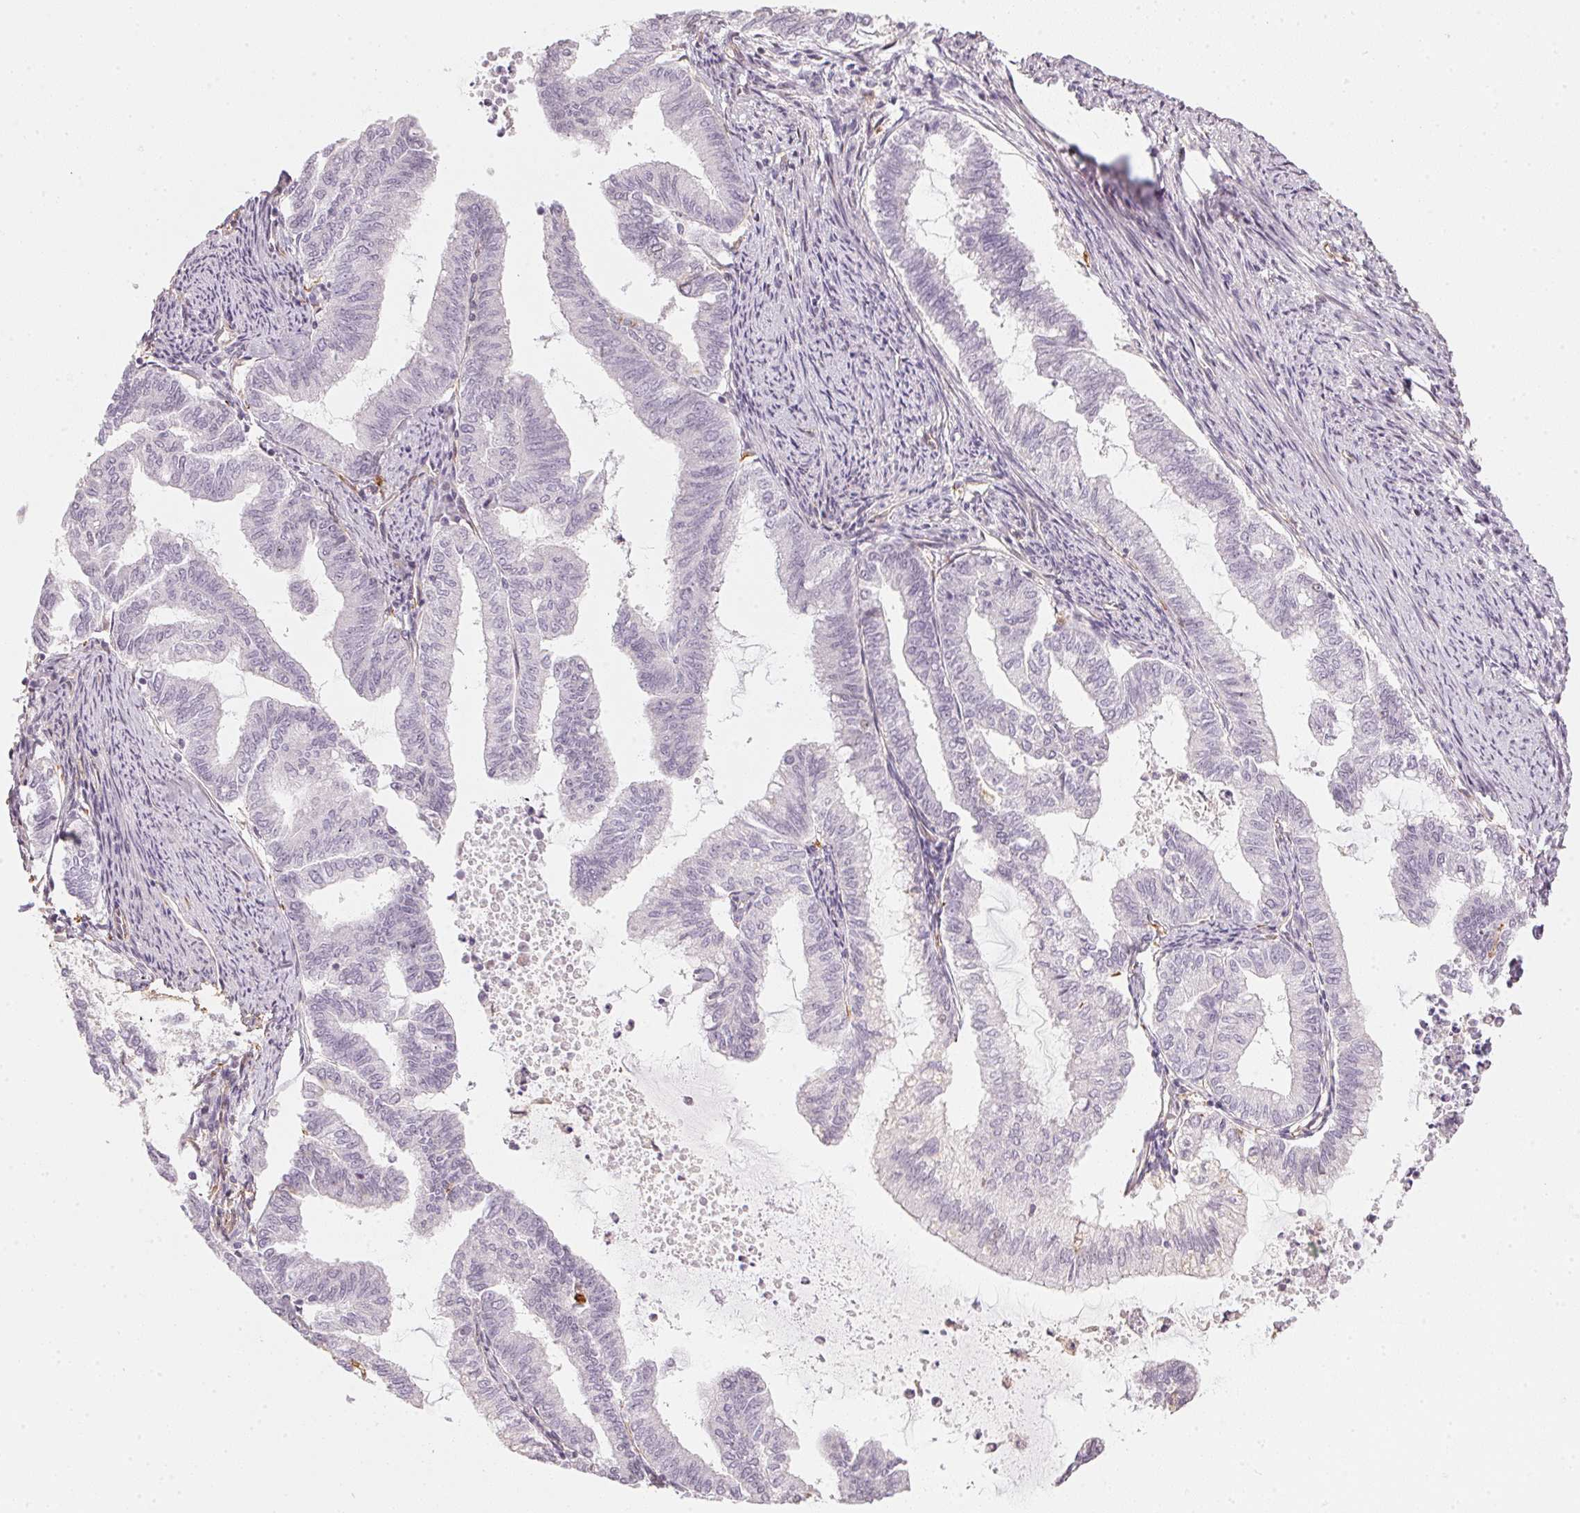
{"staining": {"intensity": "negative", "quantity": "none", "location": "none"}, "tissue": "endometrial cancer", "cell_type": "Tumor cells", "image_type": "cancer", "snomed": [{"axis": "morphology", "description": "Adenocarcinoma, NOS"}, {"axis": "topography", "description": "Endometrium"}], "caption": "The immunohistochemistry image has no significant expression in tumor cells of endometrial cancer tissue.", "gene": "FOXR2", "patient": {"sex": "female", "age": 79}}